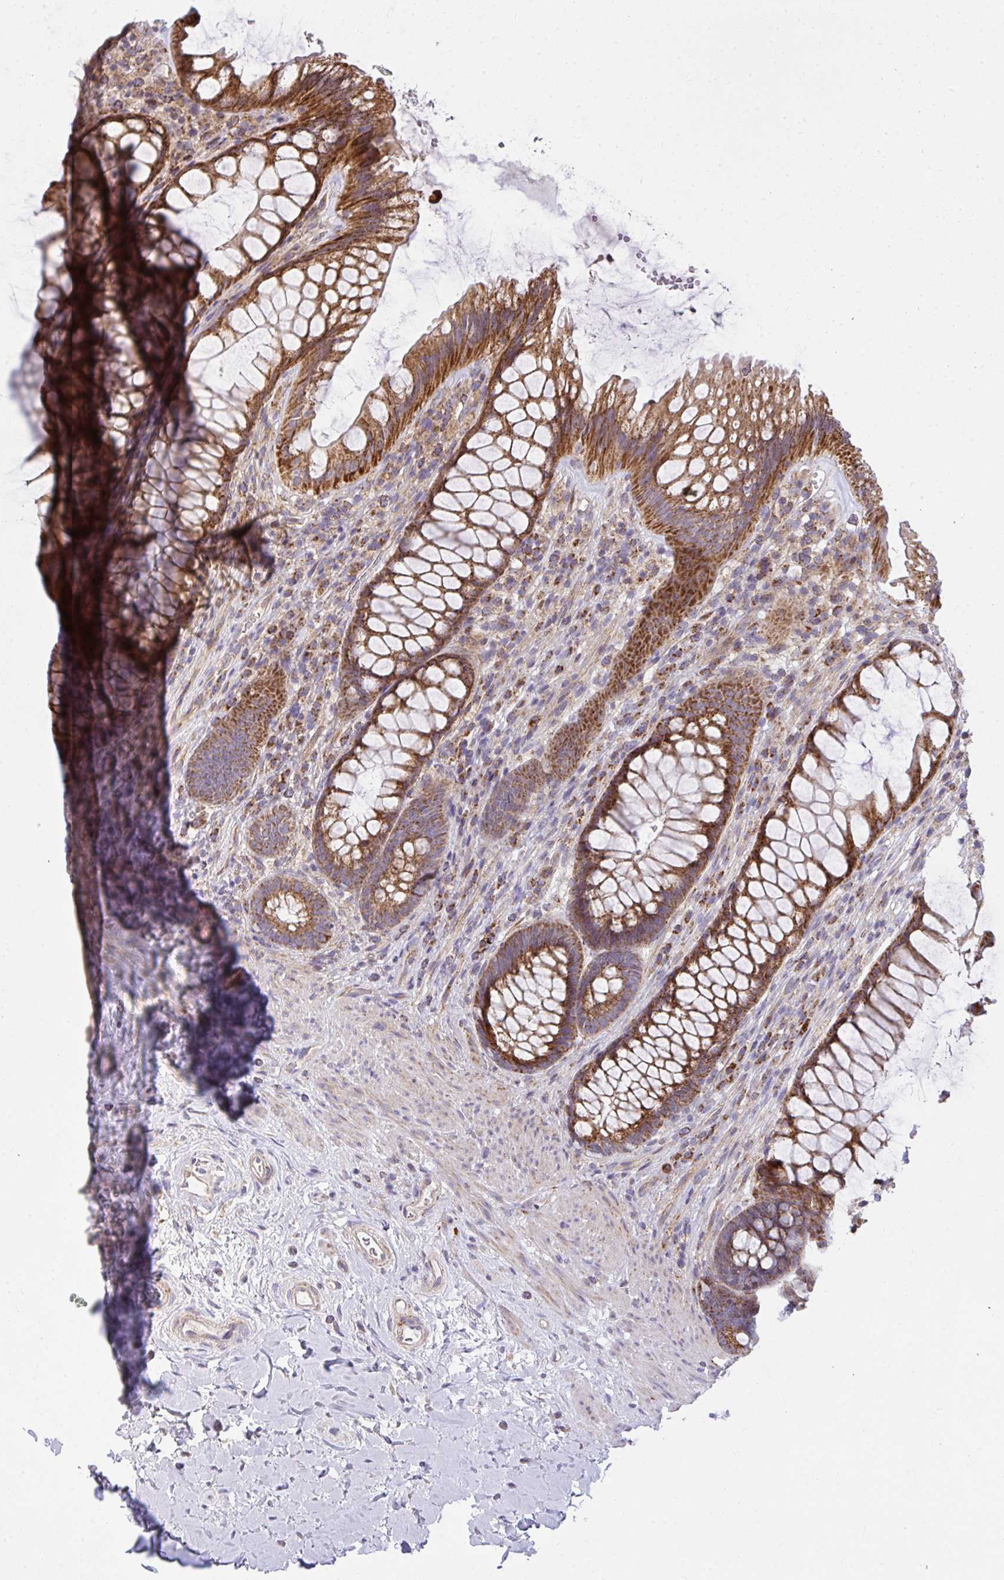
{"staining": {"intensity": "strong", "quantity": ">75%", "location": "cytoplasmic/membranous"}, "tissue": "rectum", "cell_type": "Glandular cells", "image_type": "normal", "snomed": [{"axis": "morphology", "description": "Normal tissue, NOS"}, {"axis": "topography", "description": "Rectum"}], "caption": "Glandular cells demonstrate high levels of strong cytoplasmic/membranous expression in about >75% of cells in normal rectum.", "gene": "SRRM4", "patient": {"sex": "male", "age": 53}}